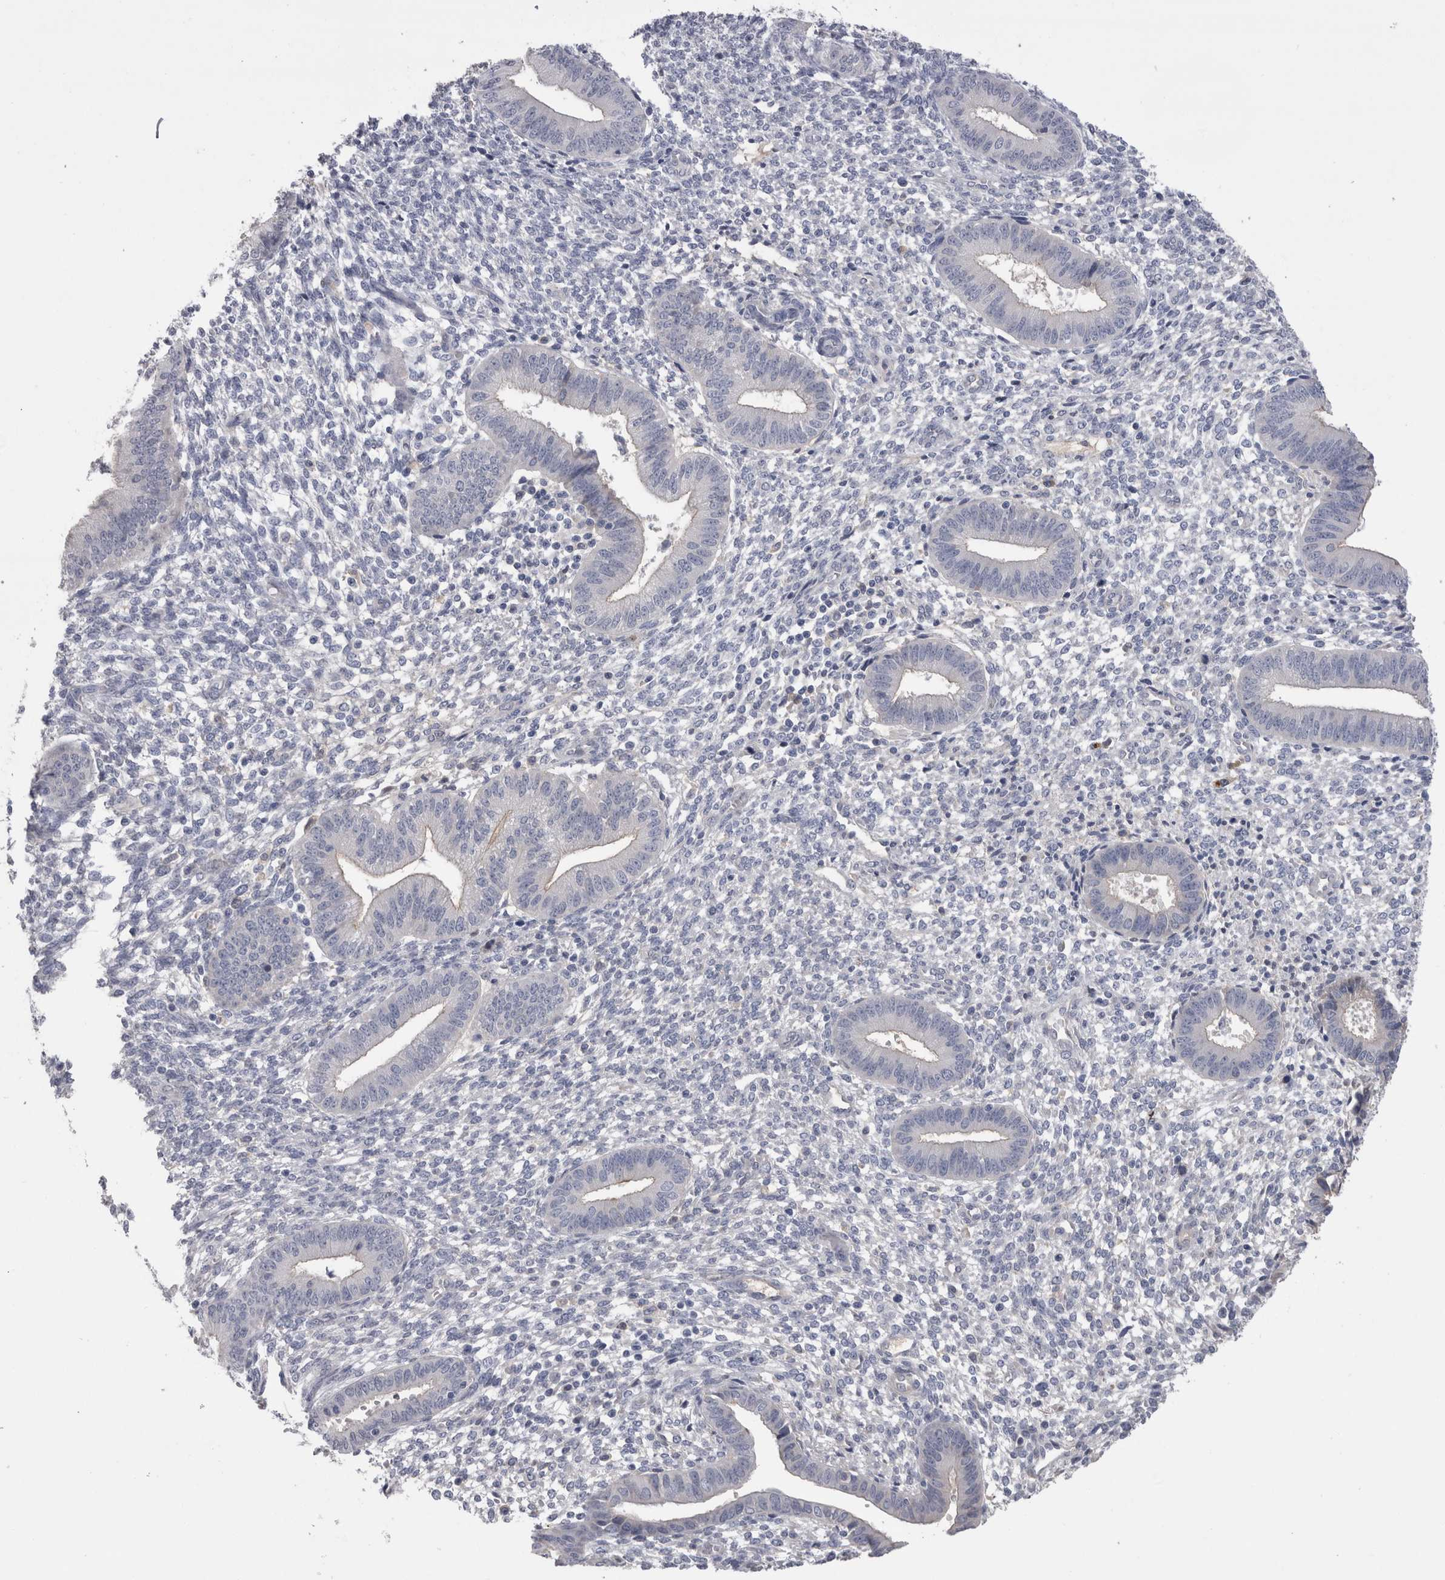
{"staining": {"intensity": "negative", "quantity": "none", "location": "none"}, "tissue": "endometrium", "cell_type": "Cells in endometrial stroma", "image_type": "normal", "snomed": [{"axis": "morphology", "description": "Normal tissue, NOS"}, {"axis": "topography", "description": "Endometrium"}], "caption": "Immunohistochemical staining of normal human endometrium exhibits no significant staining in cells in endometrial stroma. (Brightfield microscopy of DAB (3,3'-diaminobenzidine) immunohistochemistry at high magnification).", "gene": "REG1A", "patient": {"sex": "female", "age": 46}}